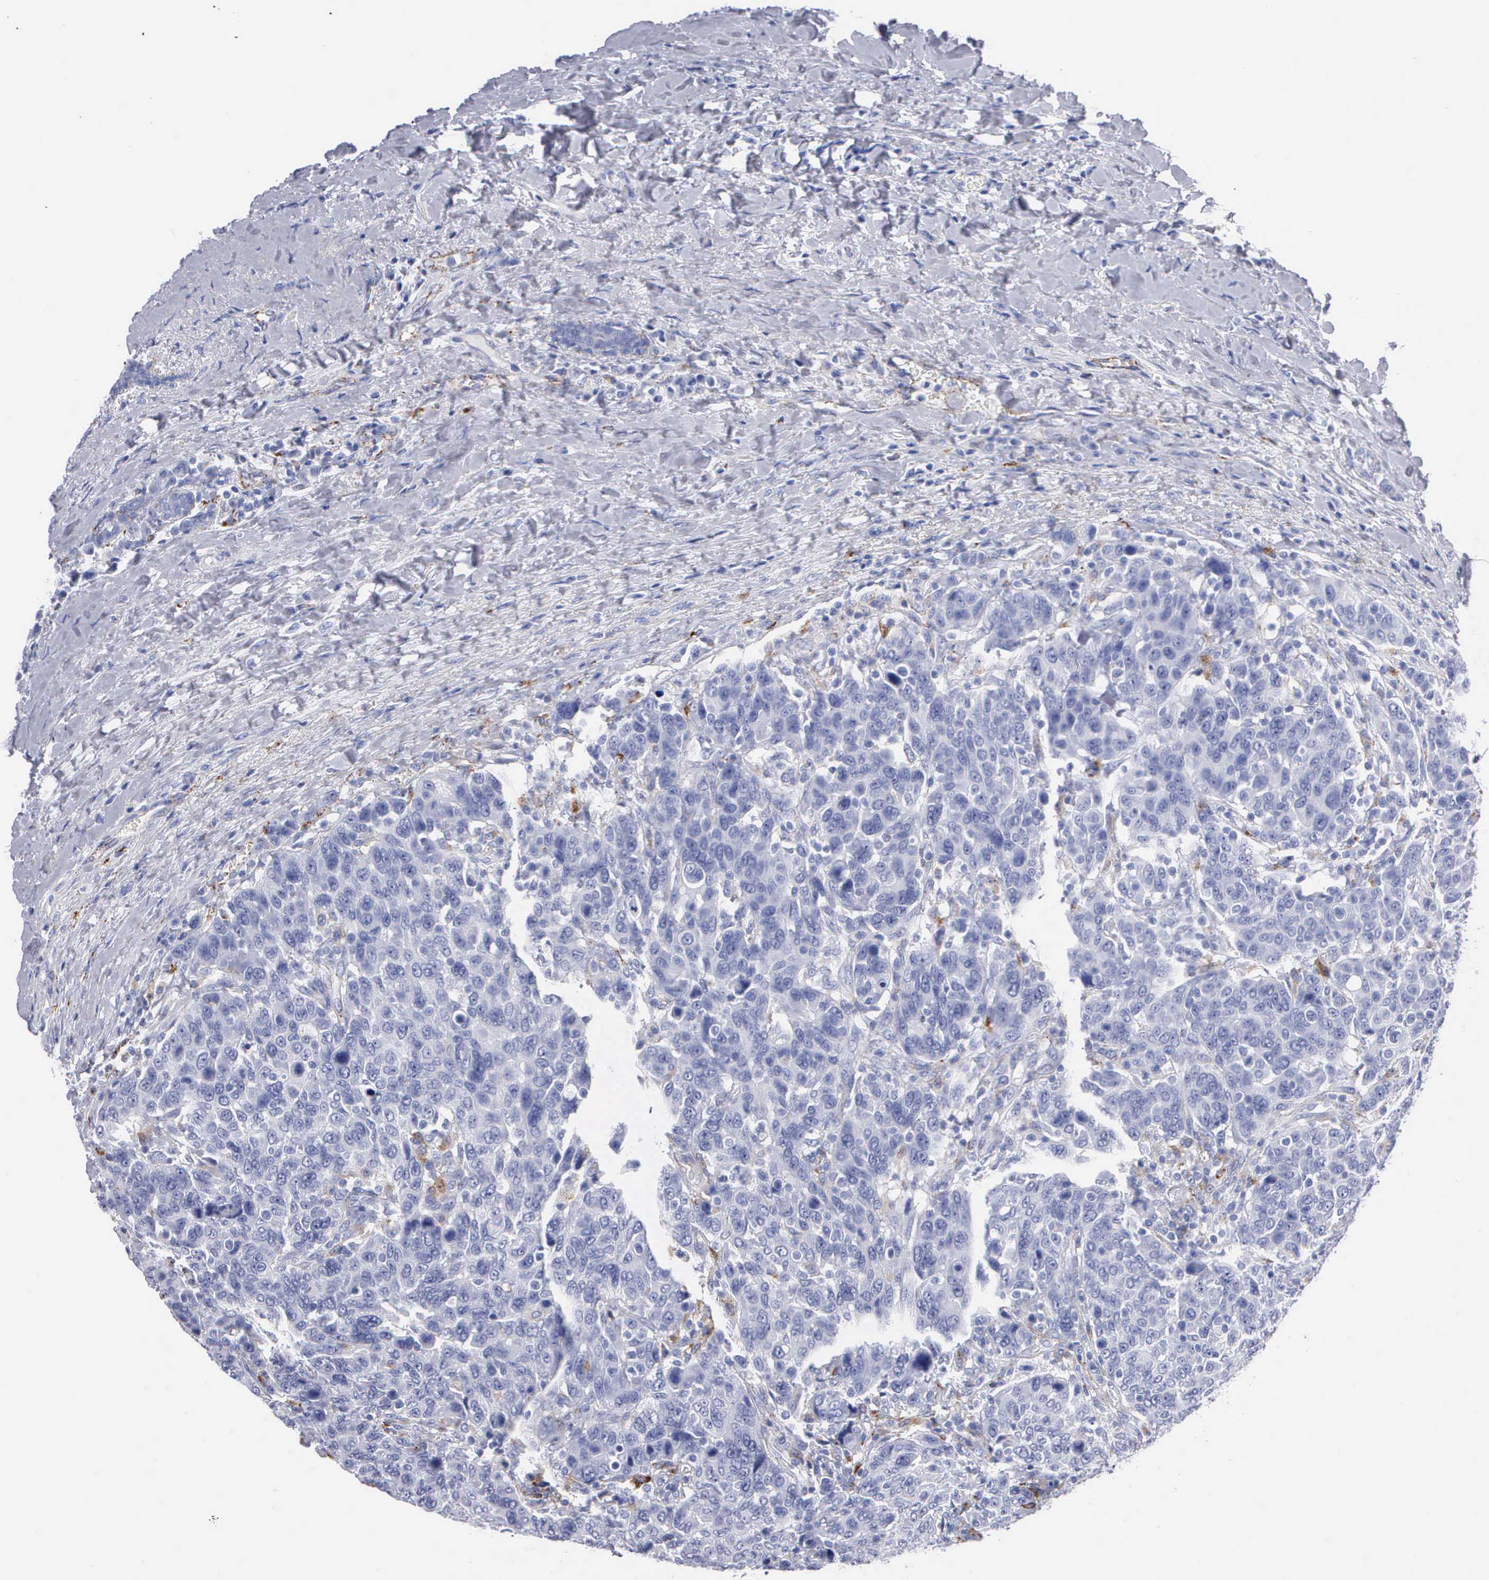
{"staining": {"intensity": "negative", "quantity": "none", "location": "none"}, "tissue": "breast cancer", "cell_type": "Tumor cells", "image_type": "cancer", "snomed": [{"axis": "morphology", "description": "Duct carcinoma"}, {"axis": "topography", "description": "Breast"}], "caption": "There is no significant expression in tumor cells of breast infiltrating ductal carcinoma. The staining was performed using DAB (3,3'-diaminobenzidine) to visualize the protein expression in brown, while the nuclei were stained in blue with hematoxylin (Magnification: 20x).", "gene": "CTSL", "patient": {"sex": "female", "age": 37}}